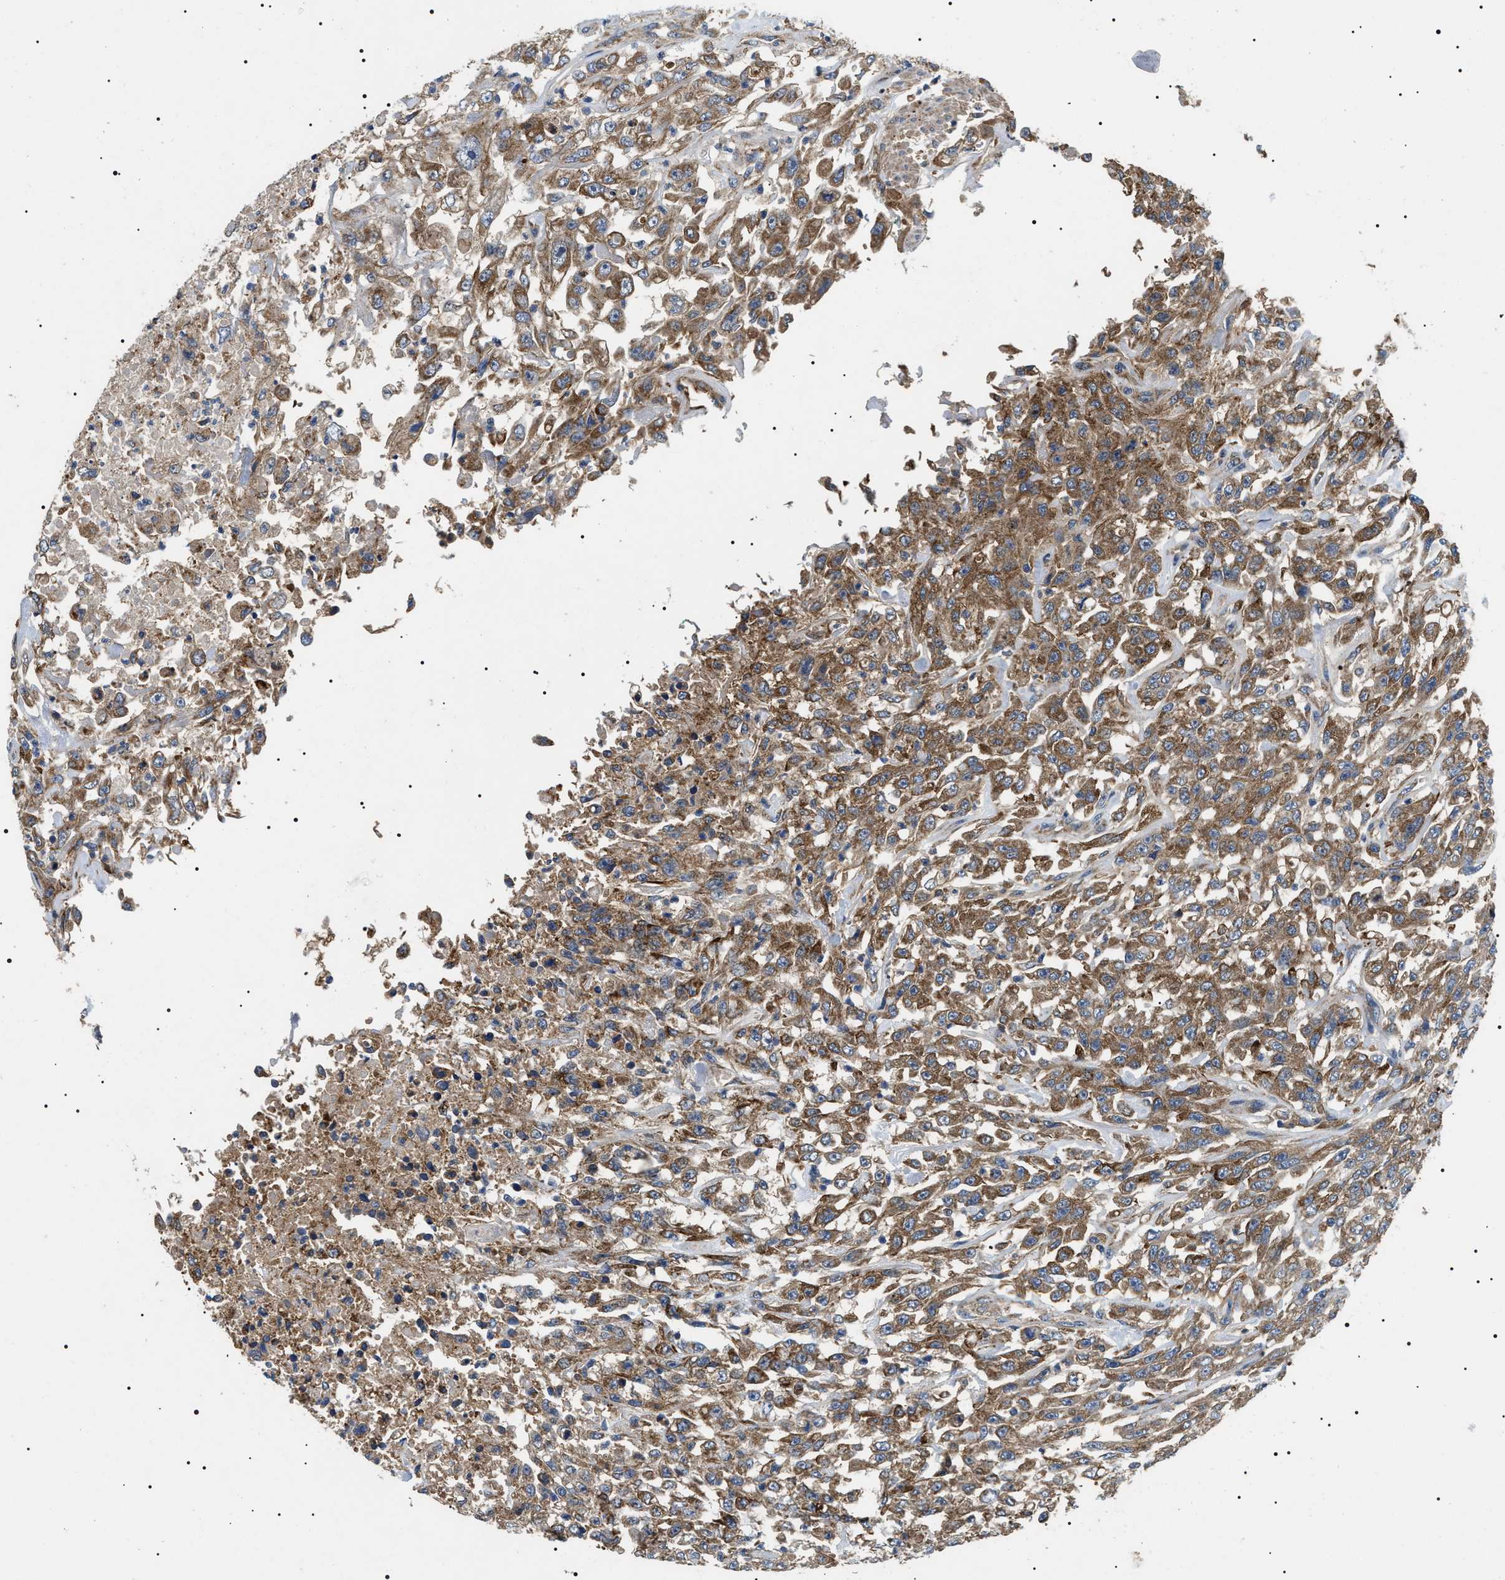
{"staining": {"intensity": "moderate", "quantity": ">75%", "location": "cytoplasmic/membranous"}, "tissue": "urothelial cancer", "cell_type": "Tumor cells", "image_type": "cancer", "snomed": [{"axis": "morphology", "description": "Urothelial carcinoma, High grade"}, {"axis": "topography", "description": "Urinary bladder"}], "caption": "A micrograph showing moderate cytoplasmic/membranous positivity in approximately >75% of tumor cells in high-grade urothelial carcinoma, as visualized by brown immunohistochemical staining.", "gene": "OXSM", "patient": {"sex": "male", "age": 46}}